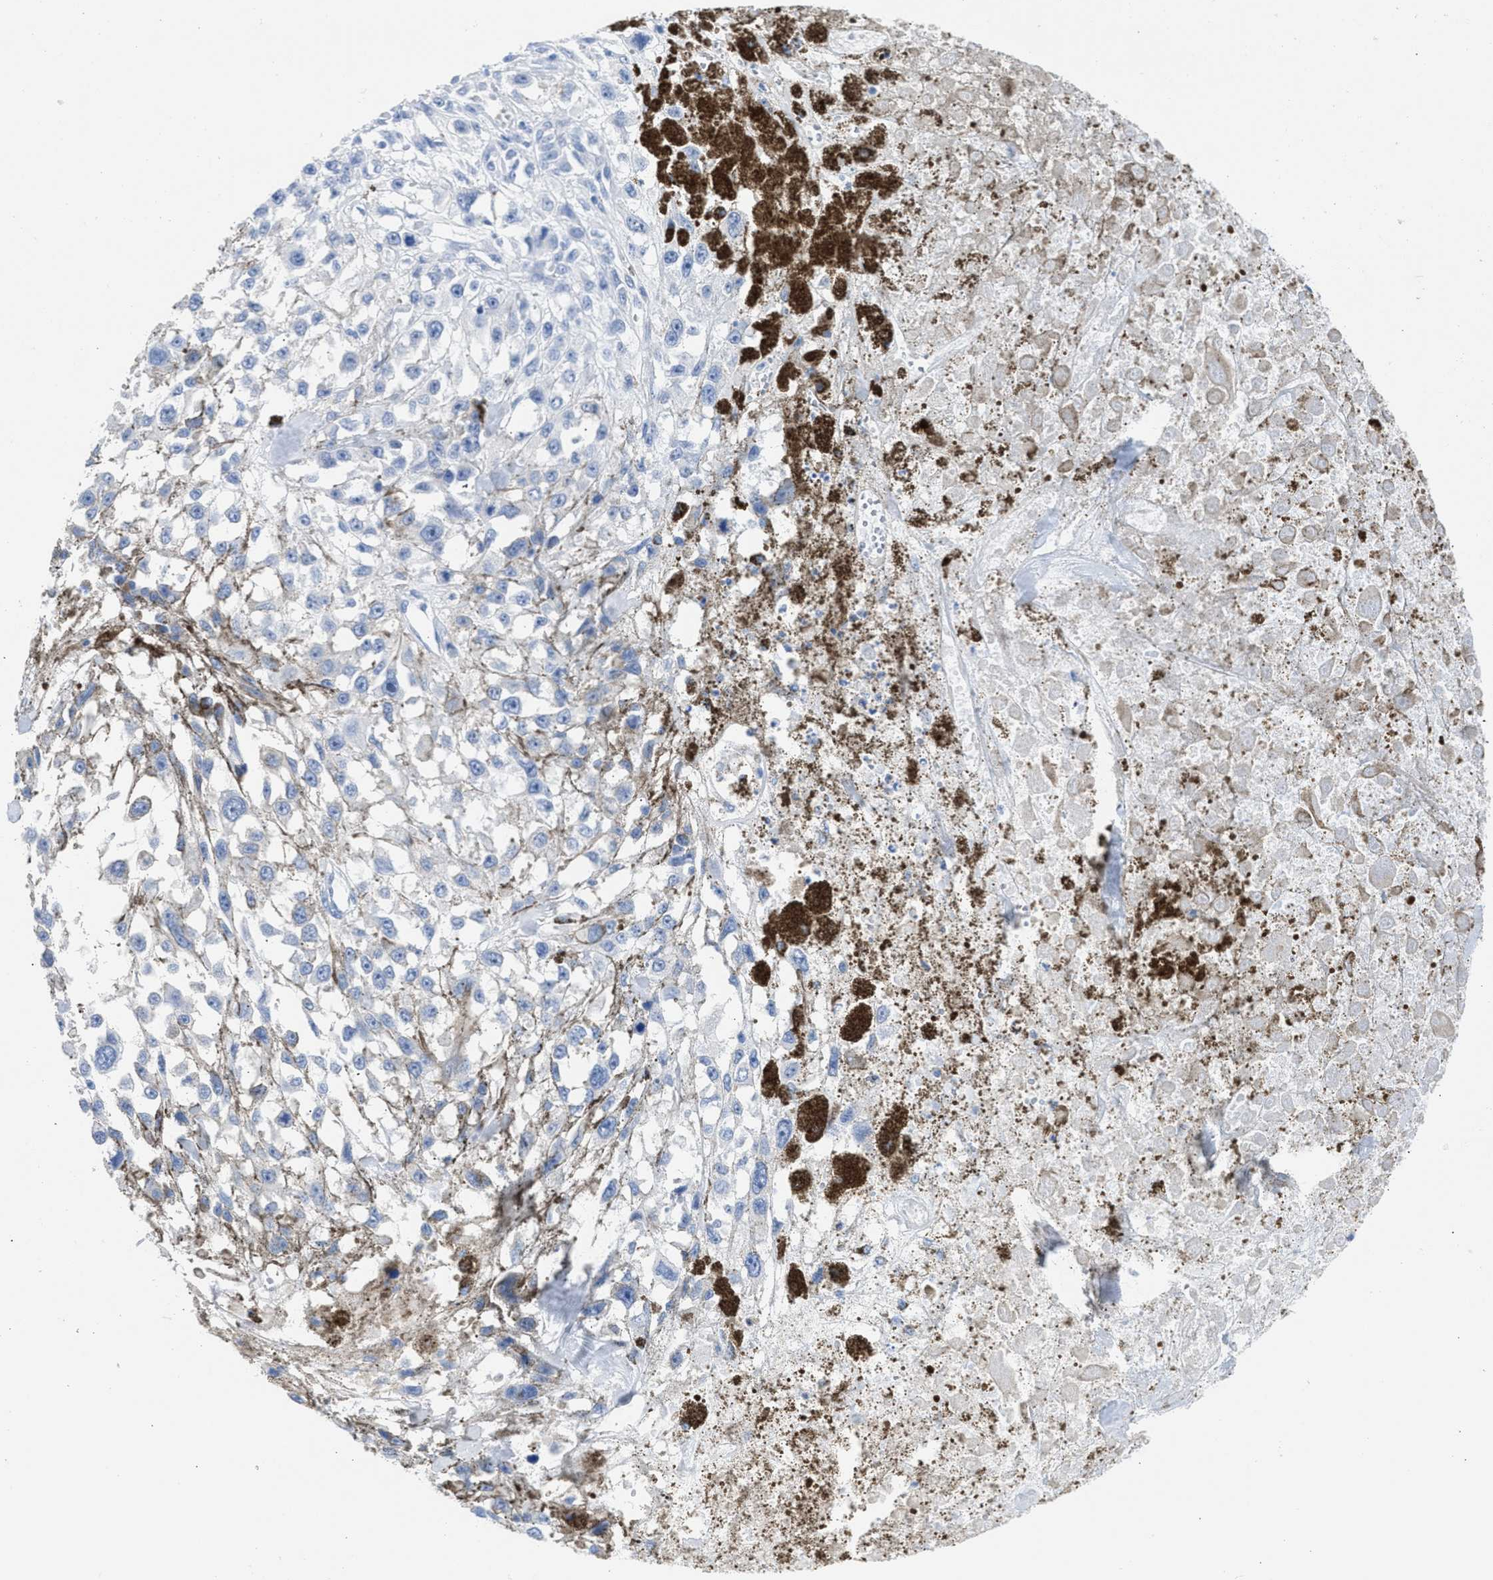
{"staining": {"intensity": "negative", "quantity": "none", "location": "none"}, "tissue": "melanoma", "cell_type": "Tumor cells", "image_type": "cancer", "snomed": [{"axis": "morphology", "description": "Malignant melanoma, Metastatic site"}, {"axis": "topography", "description": "Lymph node"}], "caption": "The image exhibits no significant positivity in tumor cells of malignant melanoma (metastatic site).", "gene": "NCAM1", "patient": {"sex": "male", "age": 59}}